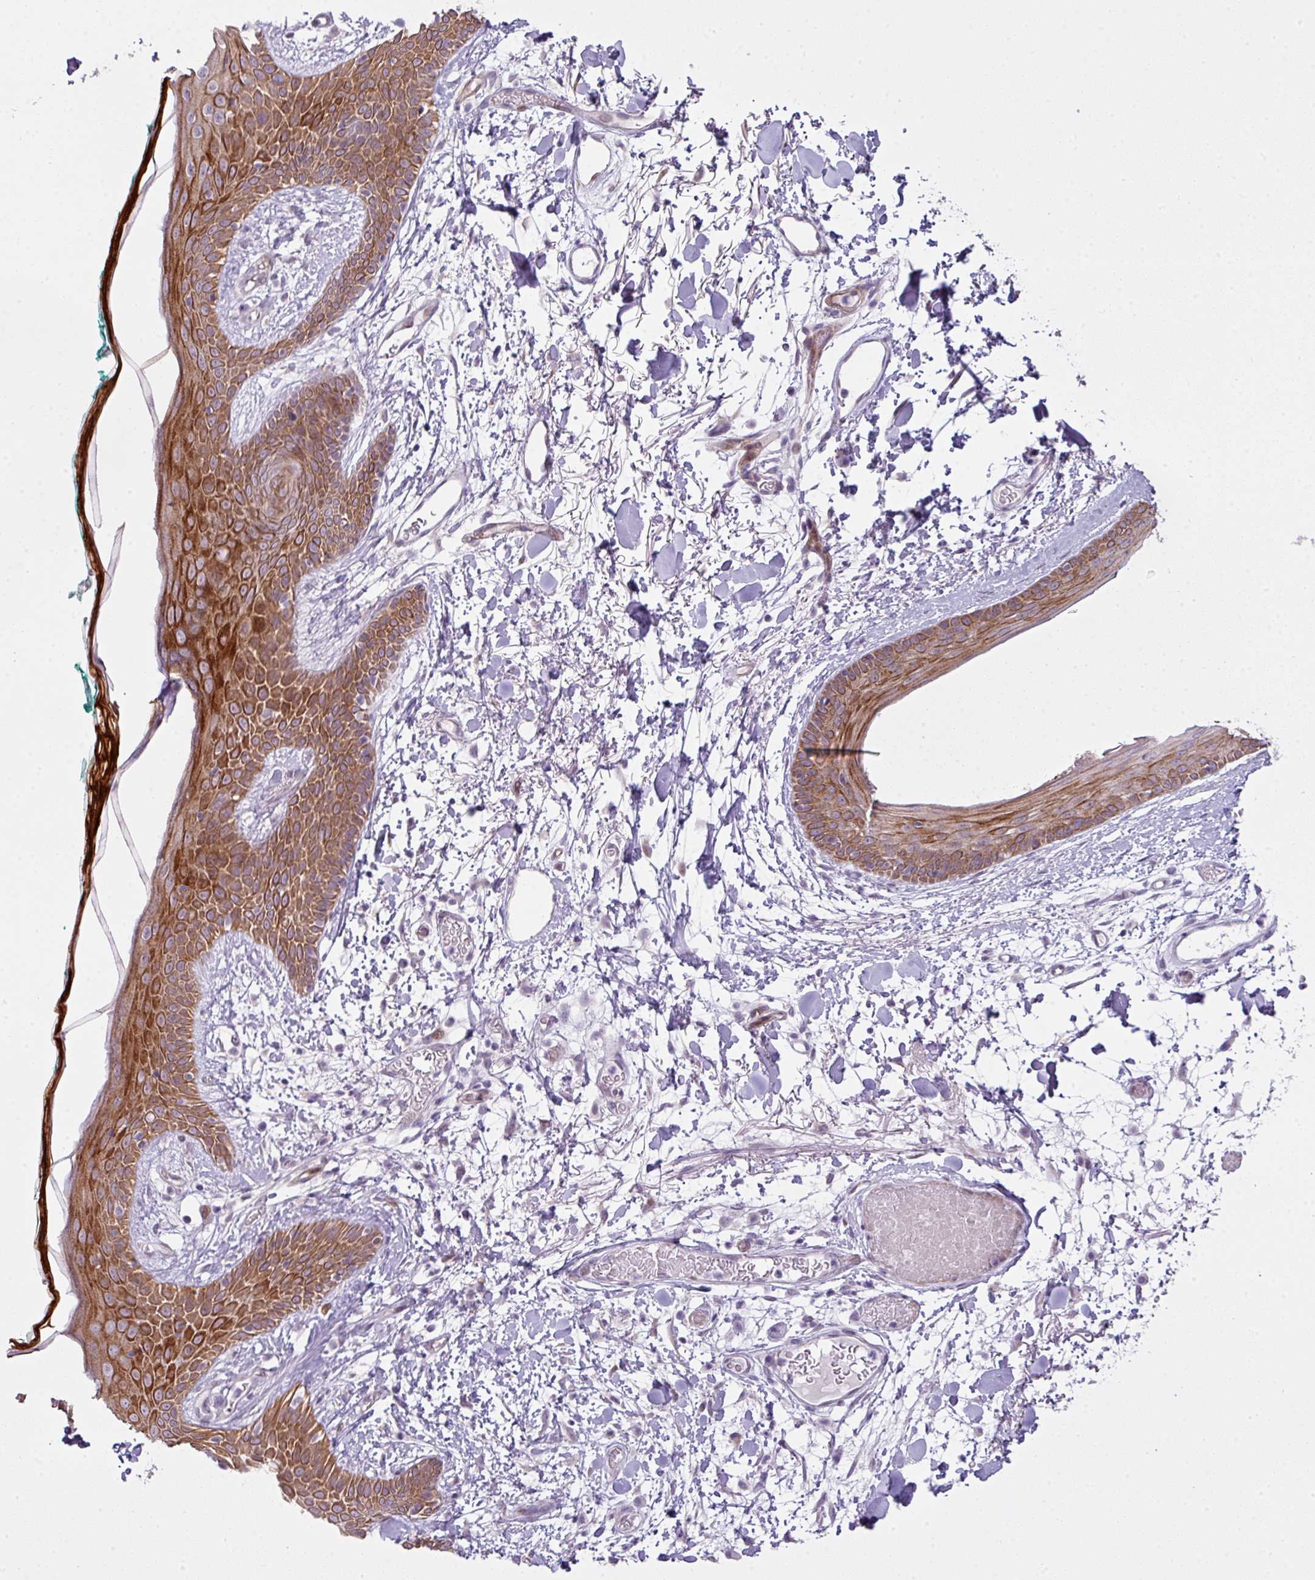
{"staining": {"intensity": "negative", "quantity": "none", "location": "none"}, "tissue": "skin", "cell_type": "Fibroblasts", "image_type": "normal", "snomed": [{"axis": "morphology", "description": "Normal tissue, NOS"}, {"axis": "topography", "description": "Skin"}], "caption": "Immunohistochemical staining of benign skin reveals no significant expression in fibroblasts. (DAB immunohistochemistry (IHC), high magnification).", "gene": "ZNF688", "patient": {"sex": "male", "age": 79}}